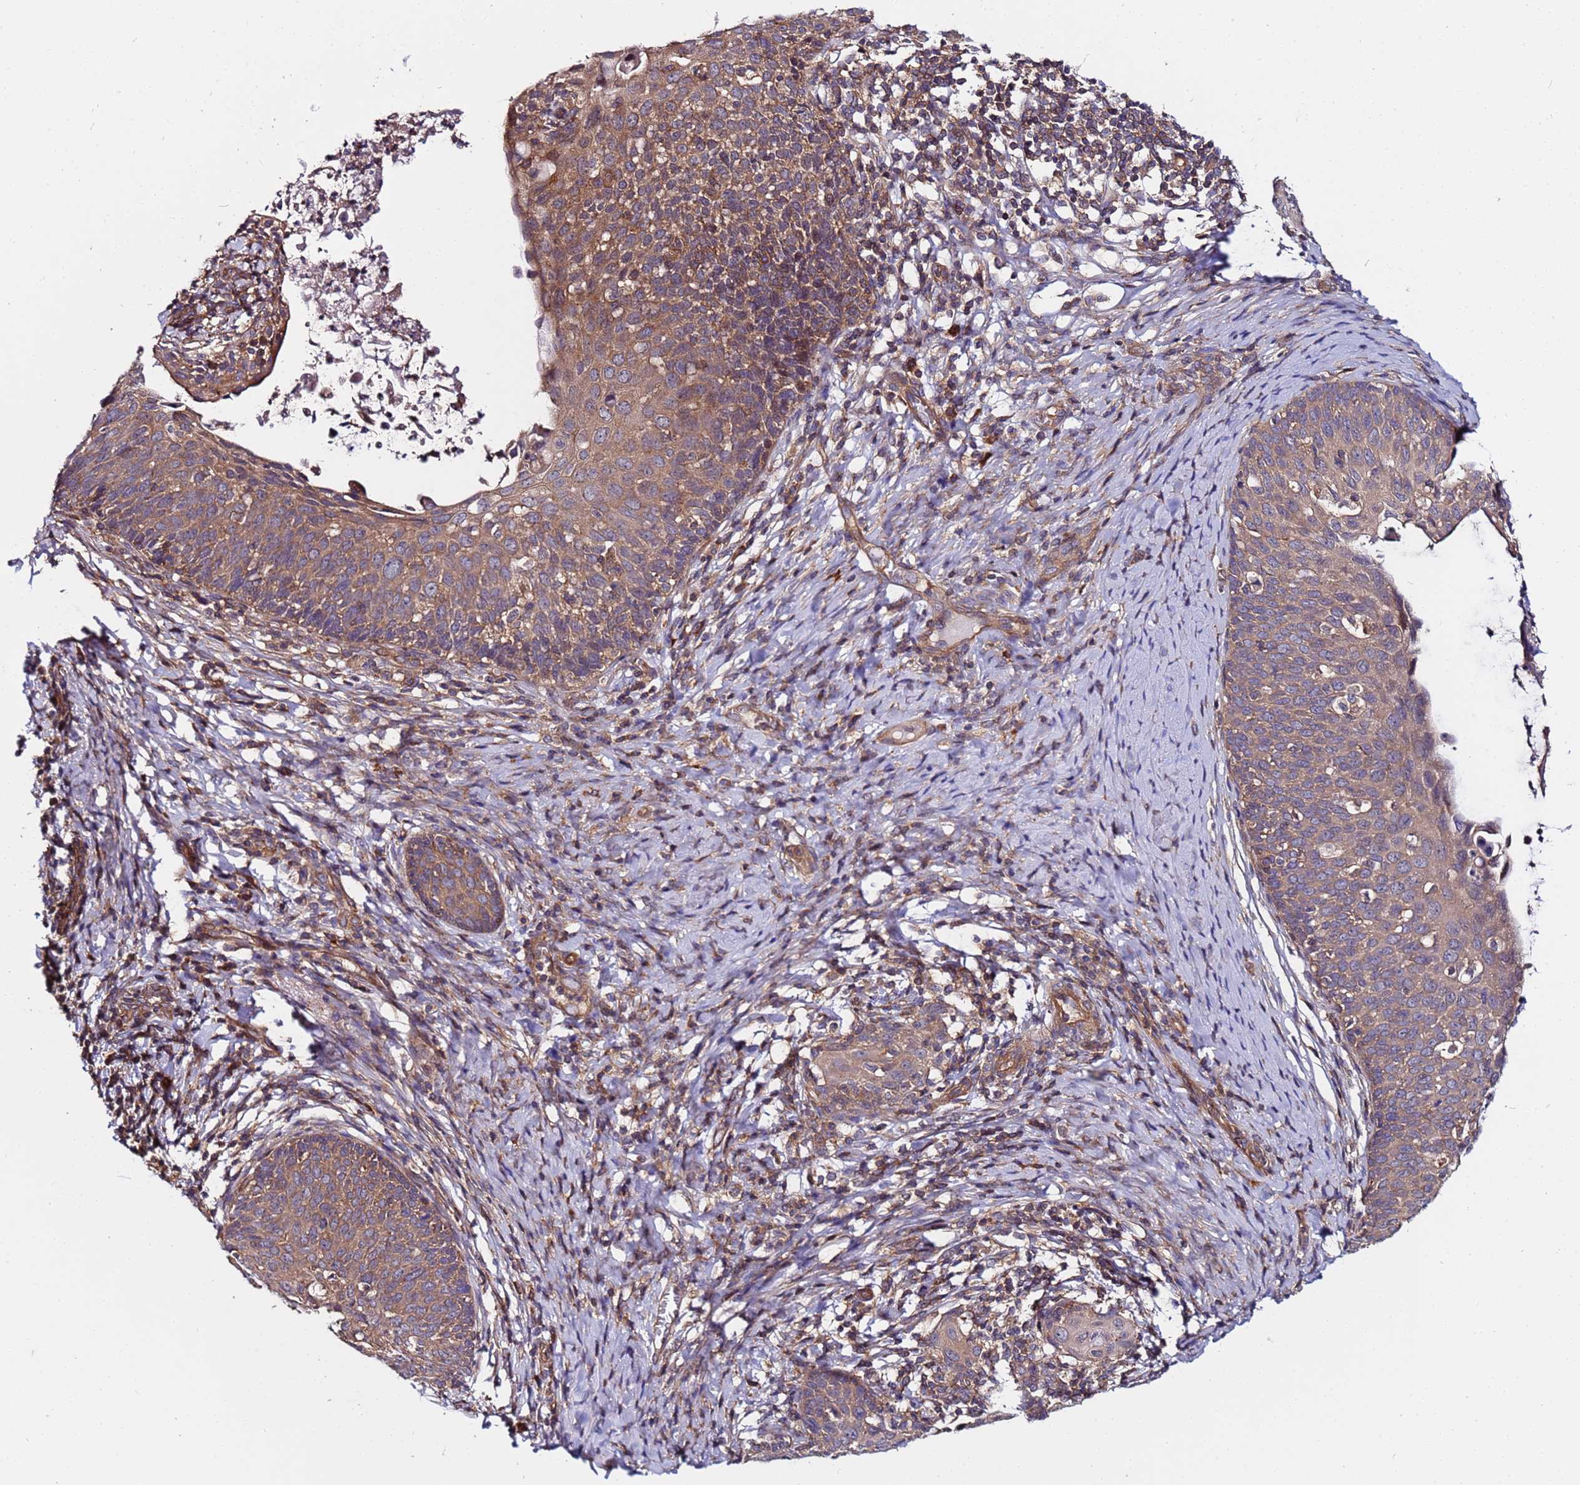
{"staining": {"intensity": "moderate", "quantity": ">75%", "location": "cytoplasmic/membranous"}, "tissue": "cervical cancer", "cell_type": "Tumor cells", "image_type": "cancer", "snomed": [{"axis": "morphology", "description": "Squamous cell carcinoma, NOS"}, {"axis": "topography", "description": "Cervix"}], "caption": "High-power microscopy captured an immunohistochemistry (IHC) photomicrograph of cervical cancer, revealing moderate cytoplasmic/membranous positivity in approximately >75% of tumor cells.", "gene": "STK38", "patient": {"sex": "female", "age": 52}}